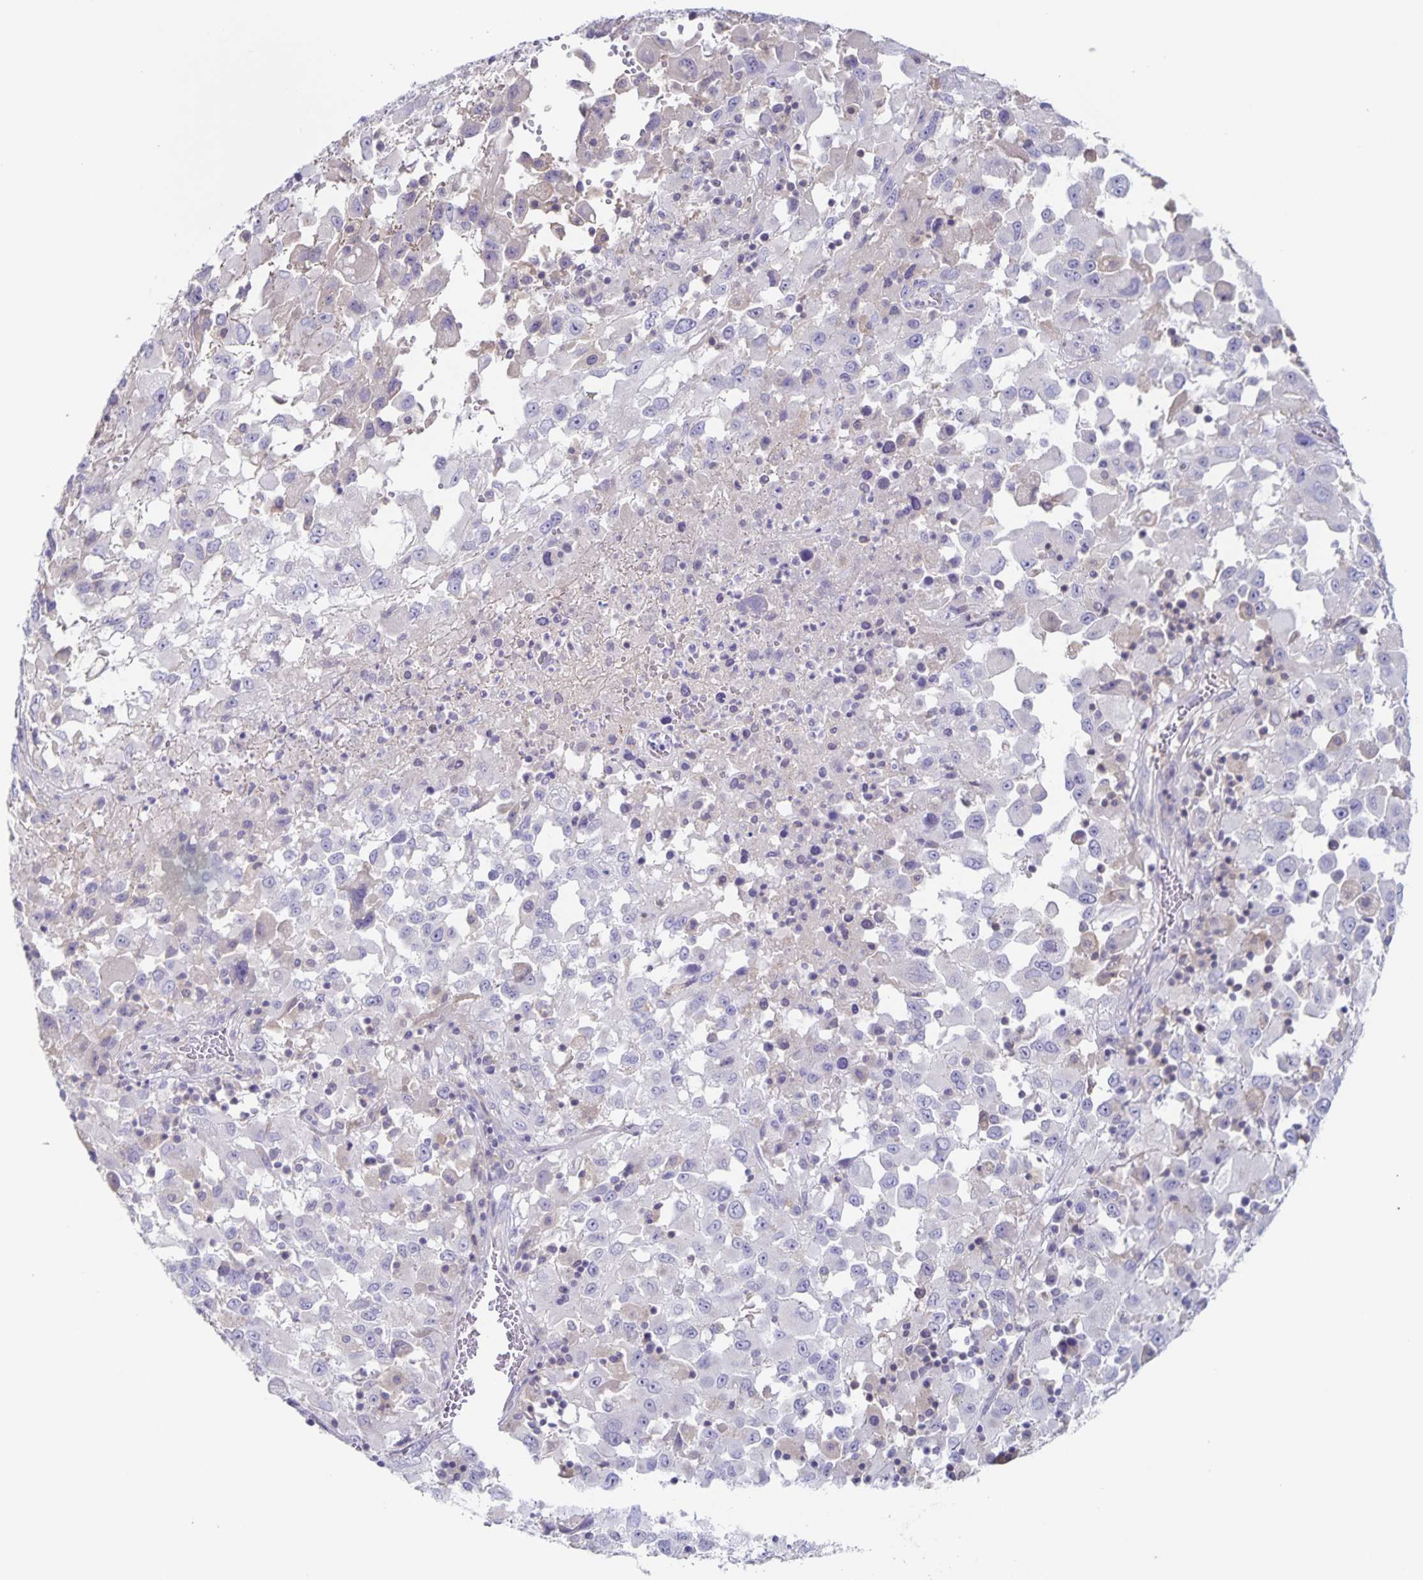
{"staining": {"intensity": "negative", "quantity": "none", "location": "none"}, "tissue": "melanoma", "cell_type": "Tumor cells", "image_type": "cancer", "snomed": [{"axis": "morphology", "description": "Malignant melanoma, Metastatic site"}, {"axis": "topography", "description": "Soft tissue"}], "caption": "The histopathology image shows no staining of tumor cells in malignant melanoma (metastatic site).", "gene": "RPL36A", "patient": {"sex": "male", "age": 50}}